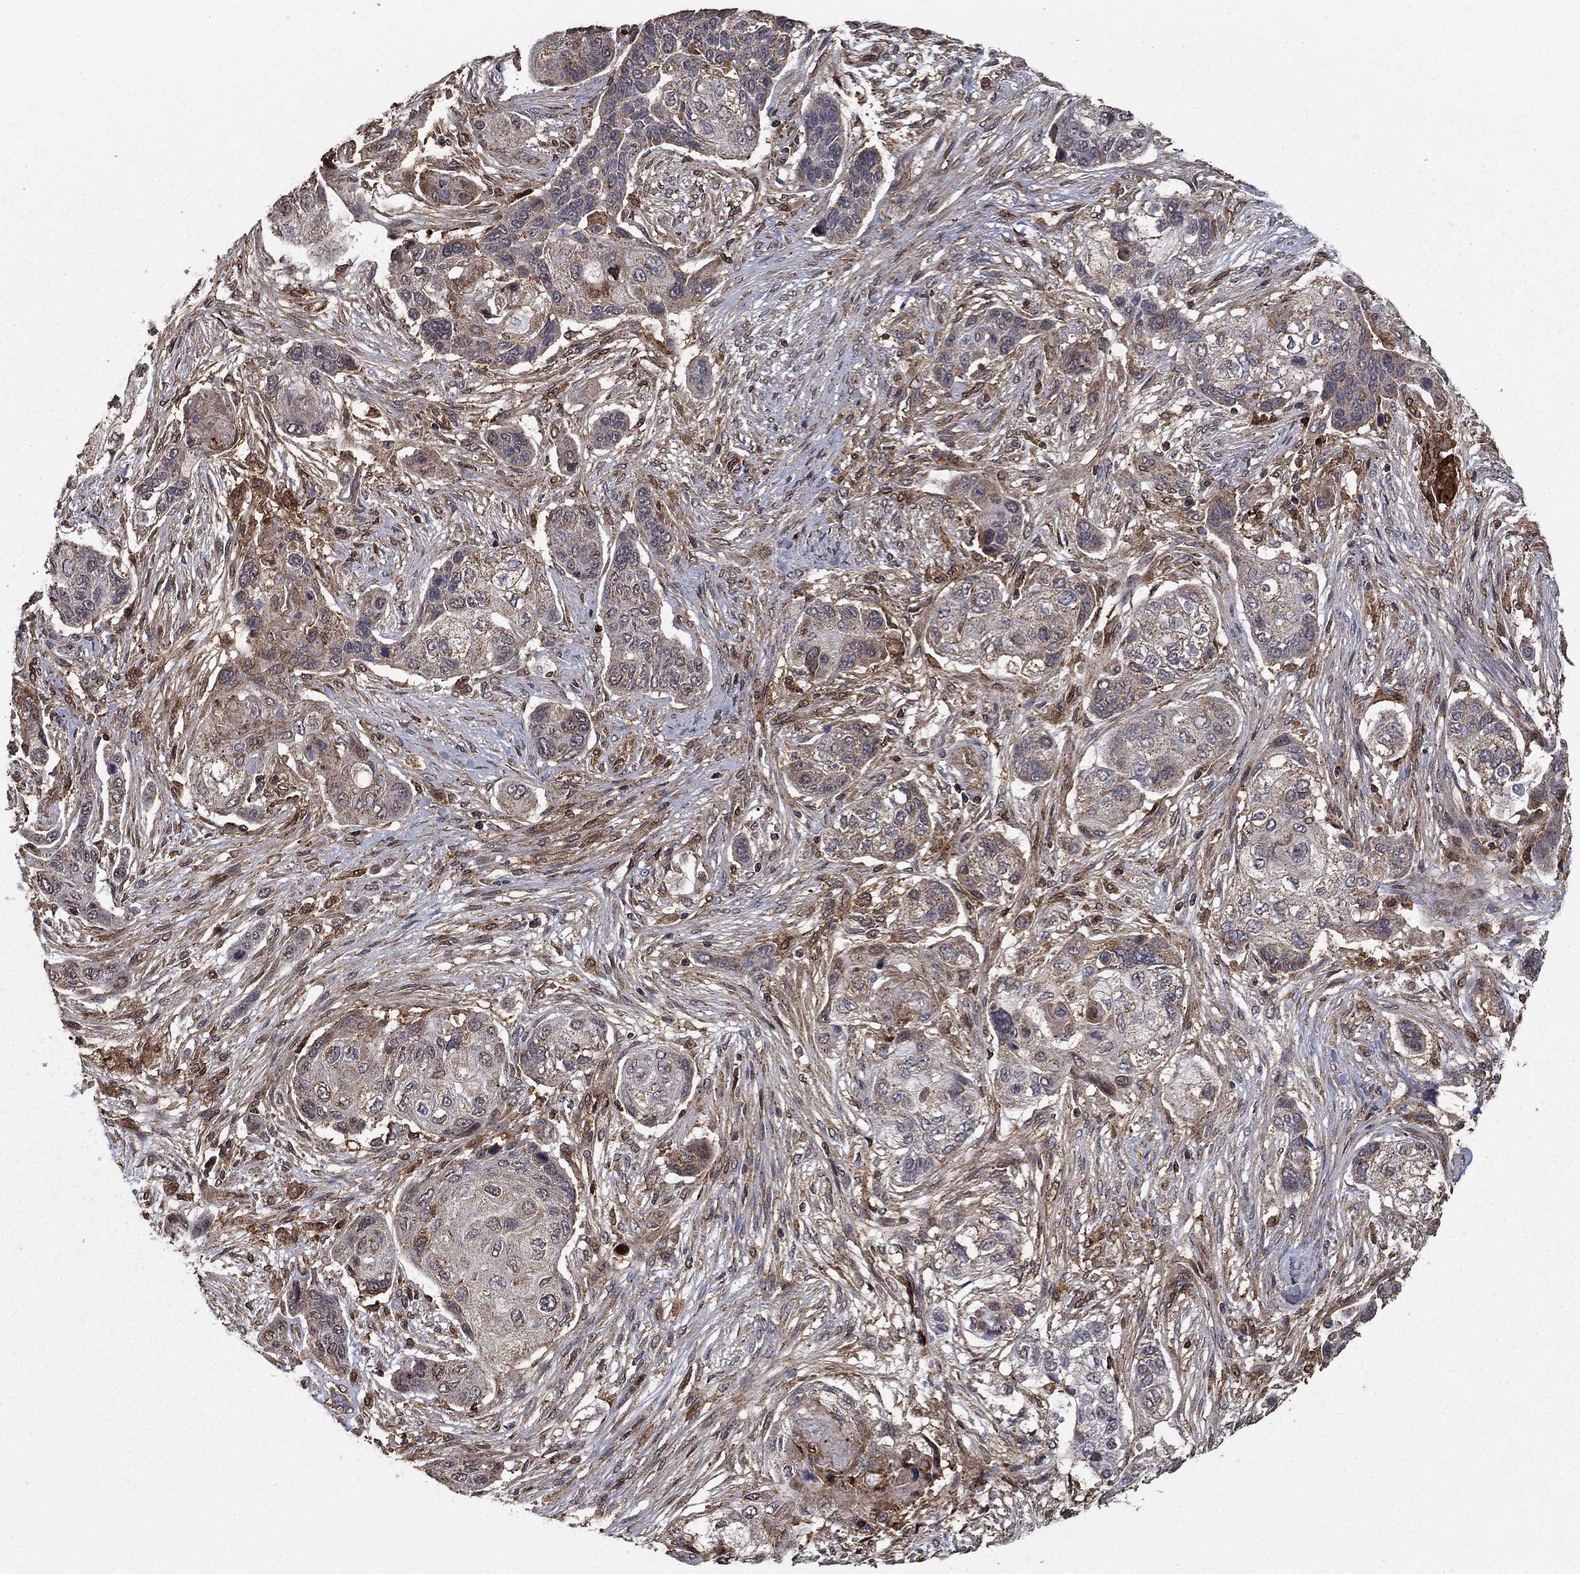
{"staining": {"intensity": "weak", "quantity": "<25%", "location": "cytoplasmic/membranous"}, "tissue": "lung cancer", "cell_type": "Tumor cells", "image_type": "cancer", "snomed": [{"axis": "morphology", "description": "Squamous cell carcinoma, NOS"}, {"axis": "topography", "description": "Lung"}], "caption": "A micrograph of human lung cancer is negative for staining in tumor cells.", "gene": "IFRD1", "patient": {"sex": "male", "age": 69}}